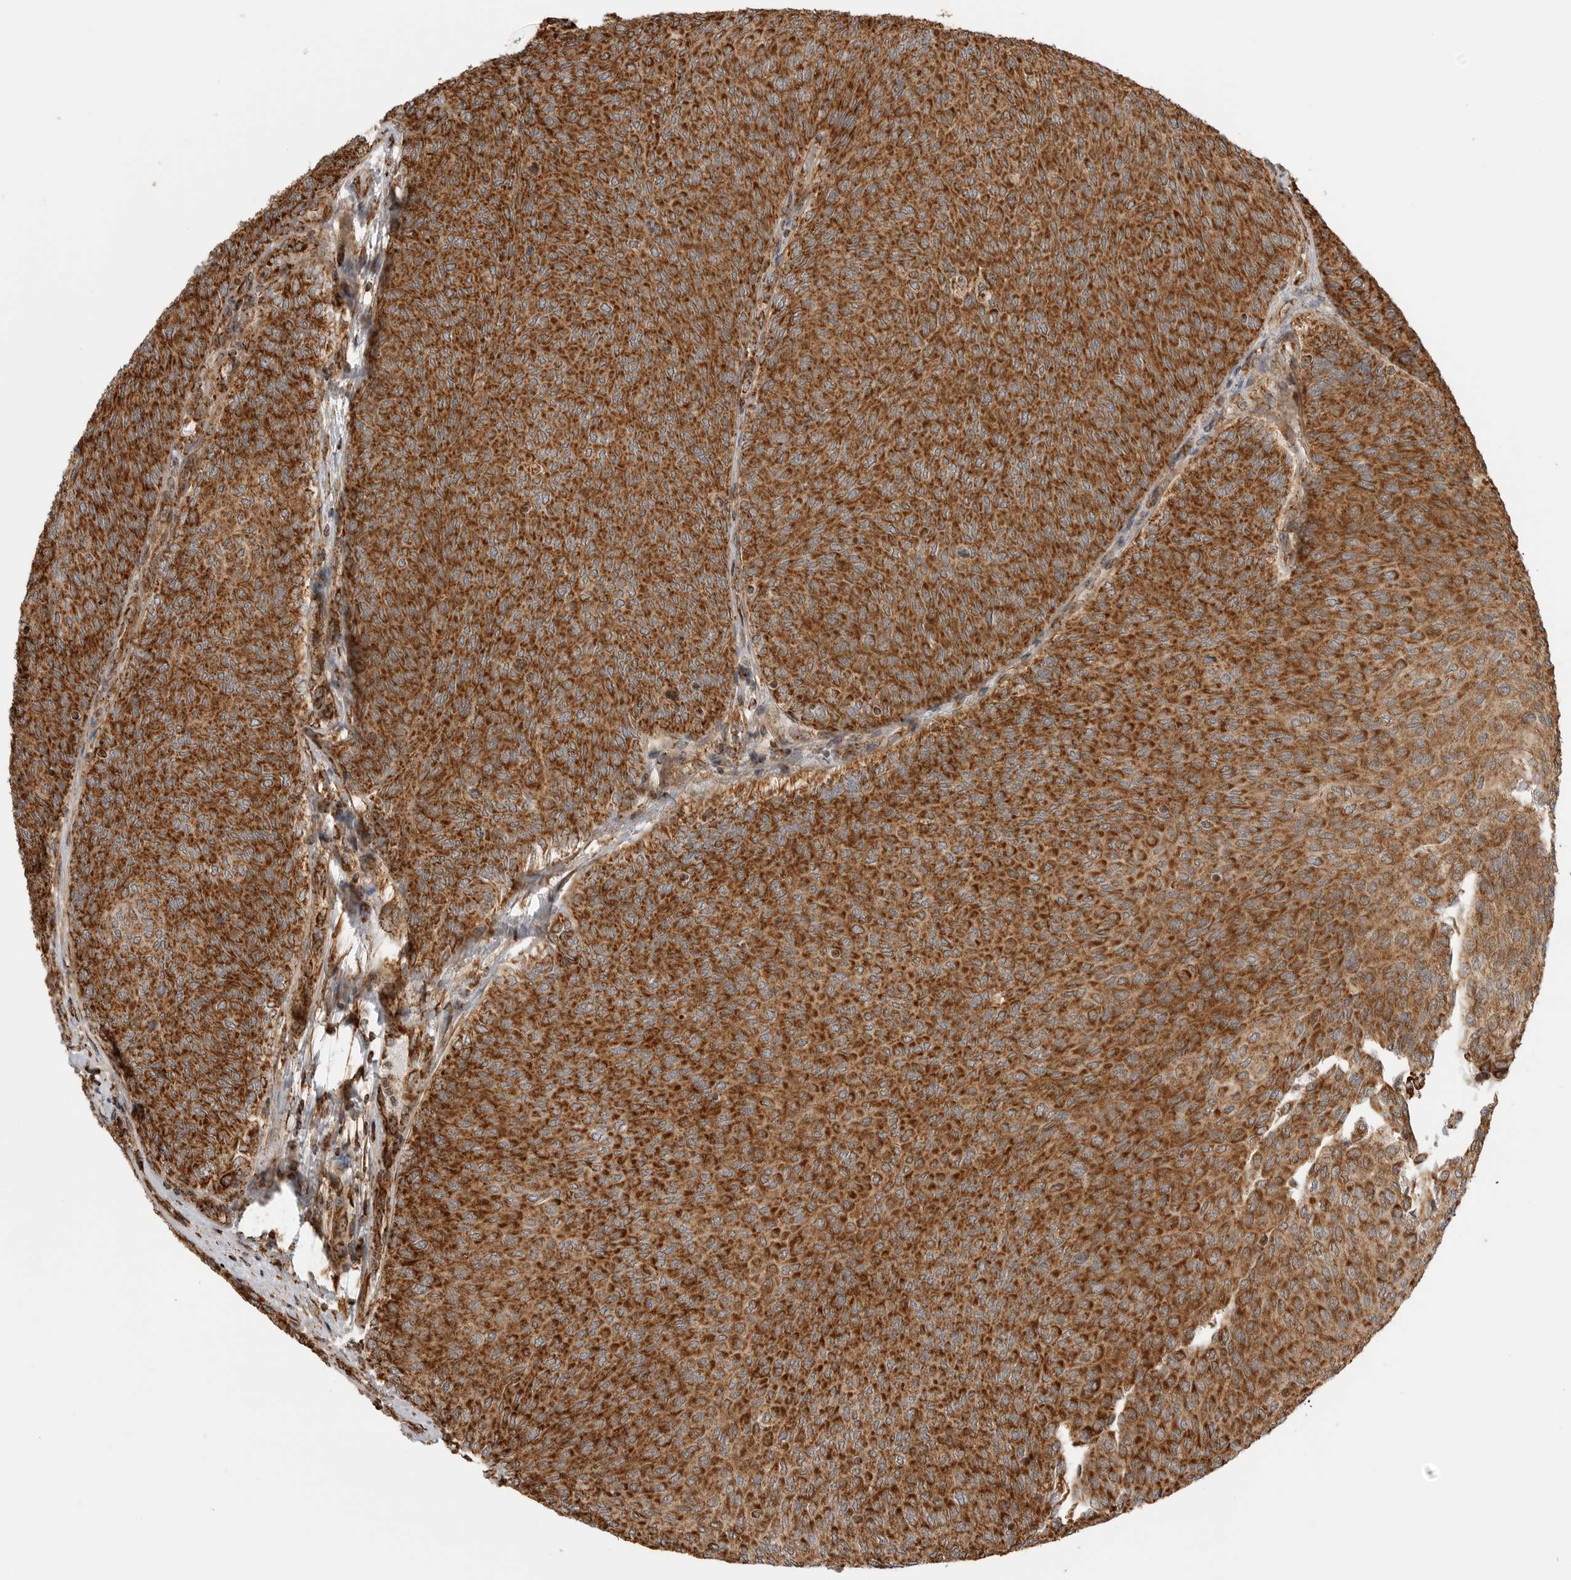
{"staining": {"intensity": "strong", "quantity": ">75%", "location": "cytoplasmic/membranous"}, "tissue": "urothelial cancer", "cell_type": "Tumor cells", "image_type": "cancer", "snomed": [{"axis": "morphology", "description": "Urothelial carcinoma, Low grade"}, {"axis": "topography", "description": "Urinary bladder"}], "caption": "Tumor cells demonstrate high levels of strong cytoplasmic/membranous expression in approximately >75% of cells in urothelial cancer.", "gene": "BMP2K", "patient": {"sex": "female", "age": 79}}